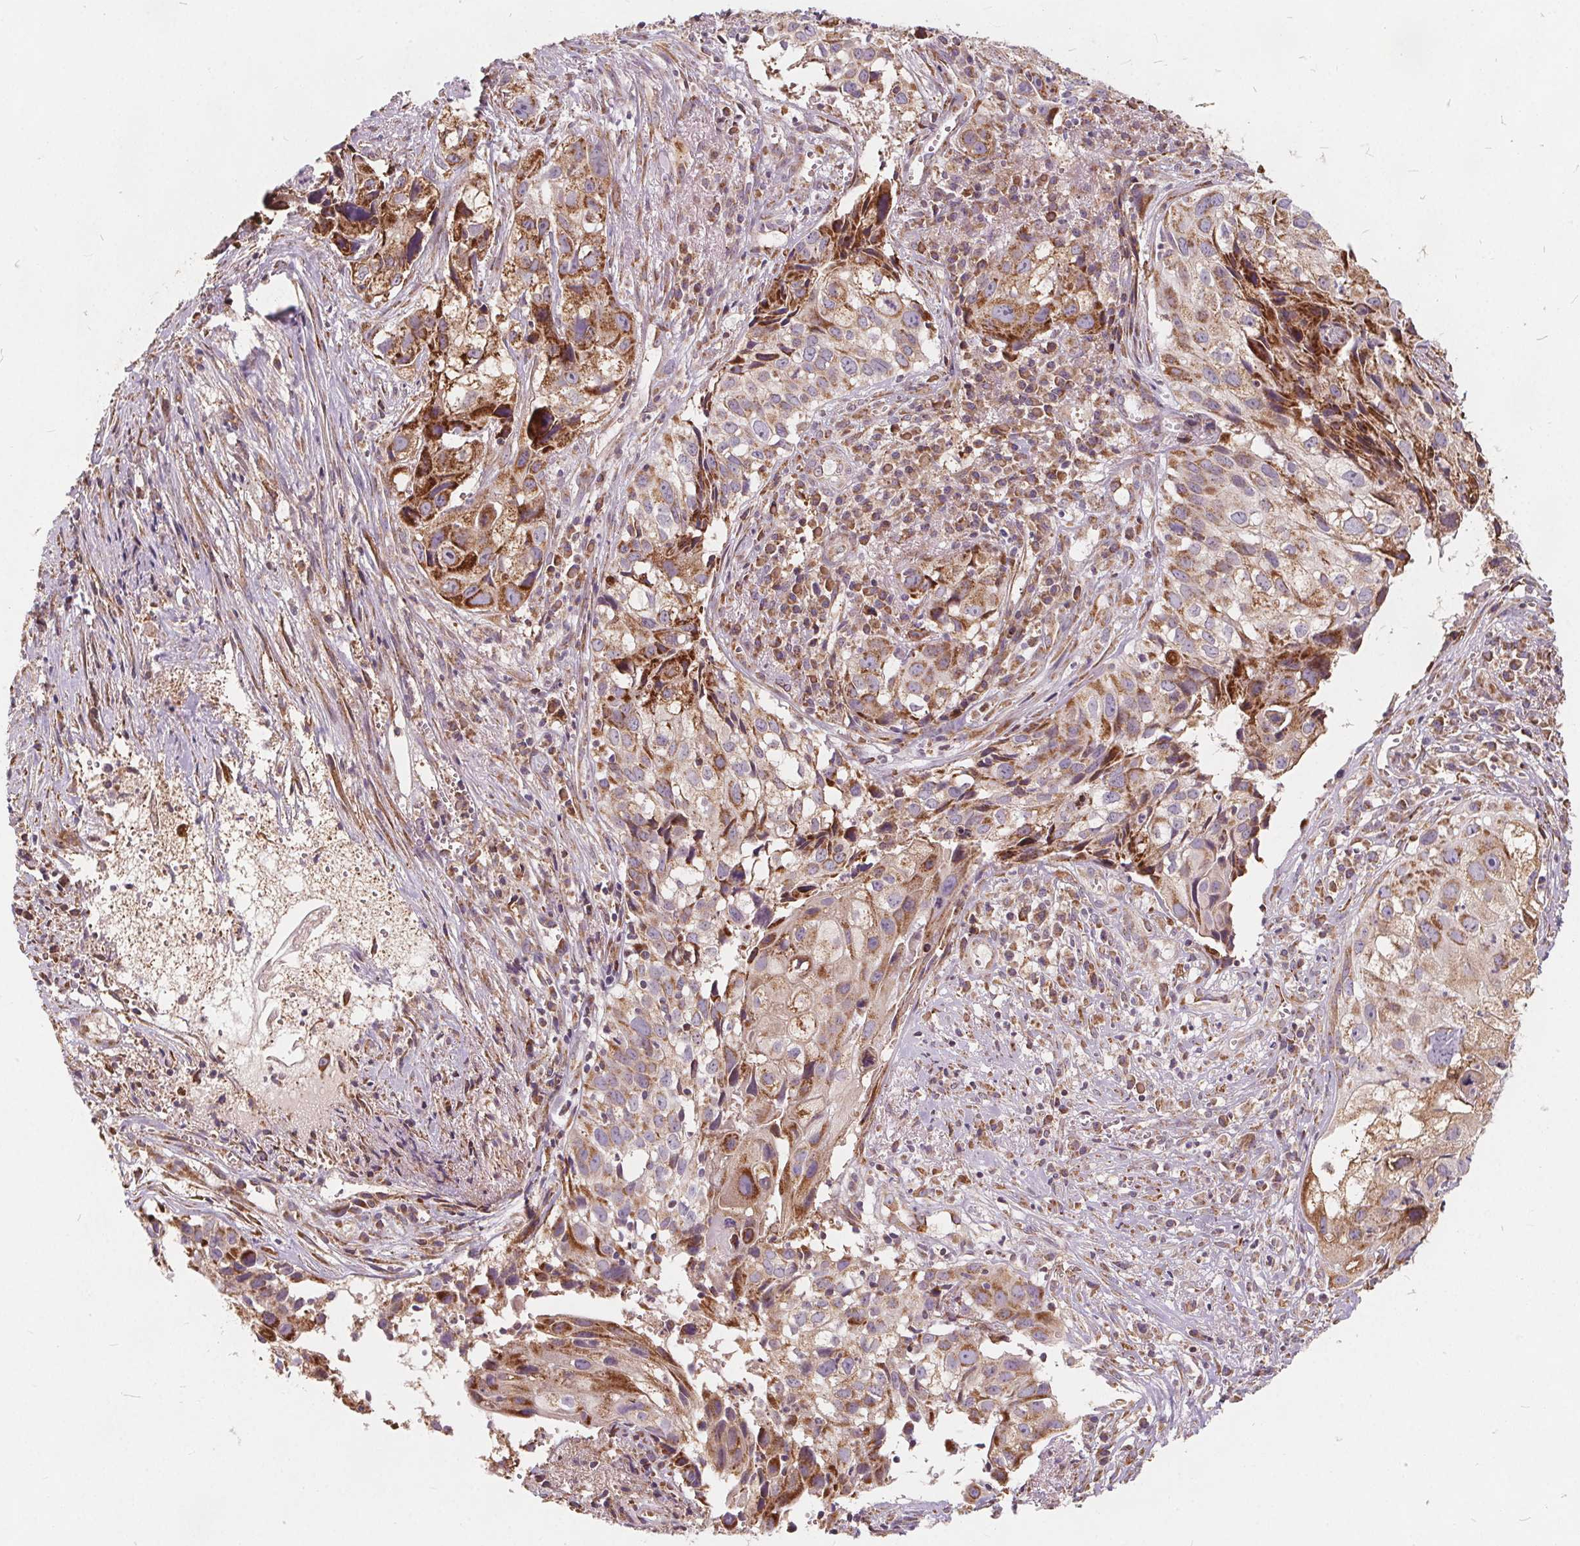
{"staining": {"intensity": "moderate", "quantity": ">75%", "location": "cytoplasmic/membranous"}, "tissue": "cervical cancer", "cell_type": "Tumor cells", "image_type": "cancer", "snomed": [{"axis": "morphology", "description": "Squamous cell carcinoma, NOS"}, {"axis": "topography", "description": "Cervix"}], "caption": "A brown stain labels moderate cytoplasmic/membranous expression of a protein in cervical squamous cell carcinoma tumor cells.", "gene": "PLSCR3", "patient": {"sex": "female", "age": 53}}